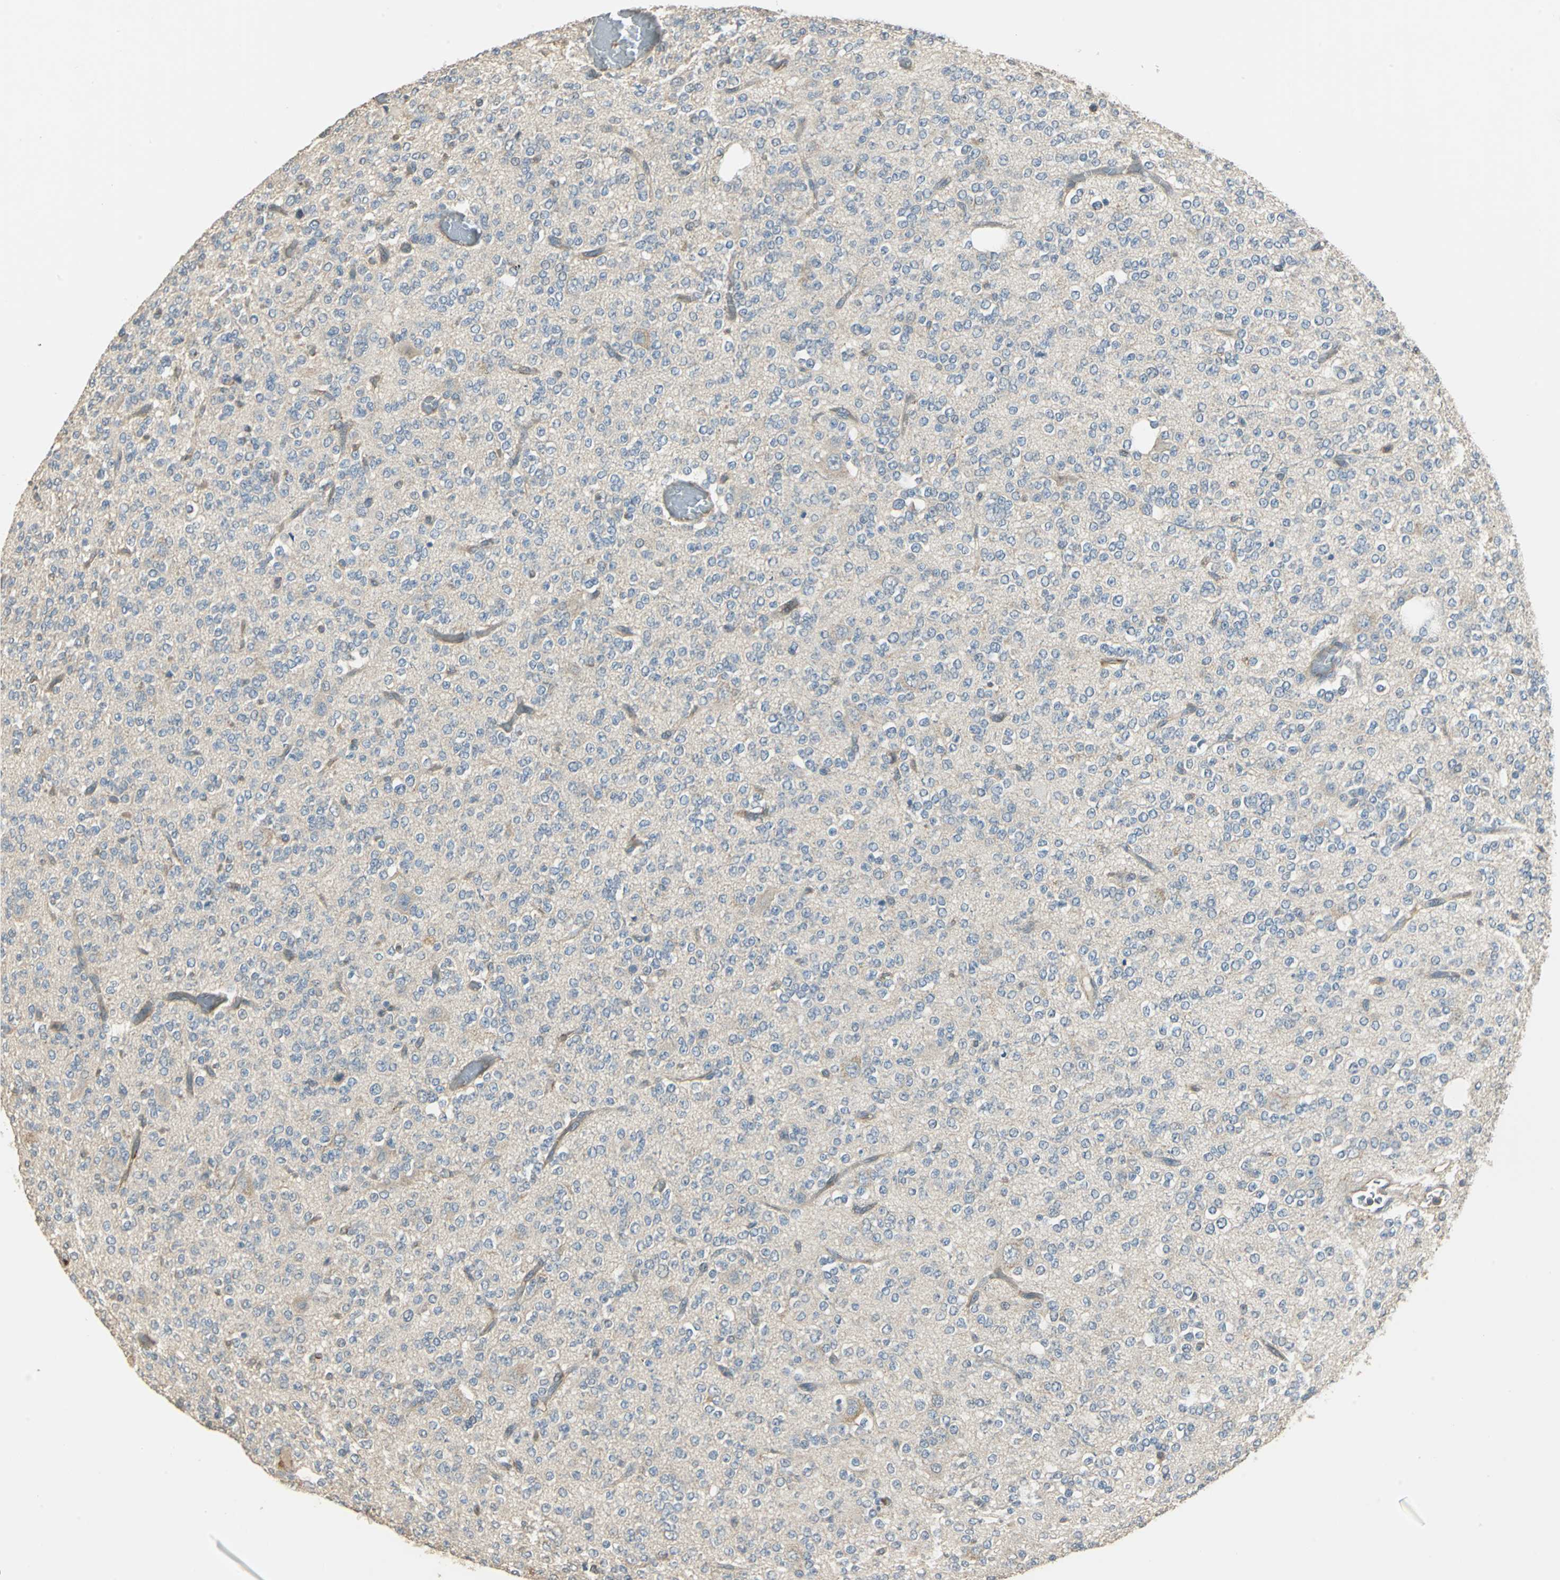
{"staining": {"intensity": "weak", "quantity": "<25%", "location": "cytoplasmic/membranous"}, "tissue": "glioma", "cell_type": "Tumor cells", "image_type": "cancer", "snomed": [{"axis": "morphology", "description": "Glioma, malignant, Low grade"}, {"axis": "topography", "description": "Brain"}], "caption": "IHC histopathology image of human malignant glioma (low-grade) stained for a protein (brown), which exhibits no positivity in tumor cells.", "gene": "RAPGEF1", "patient": {"sex": "male", "age": 38}}